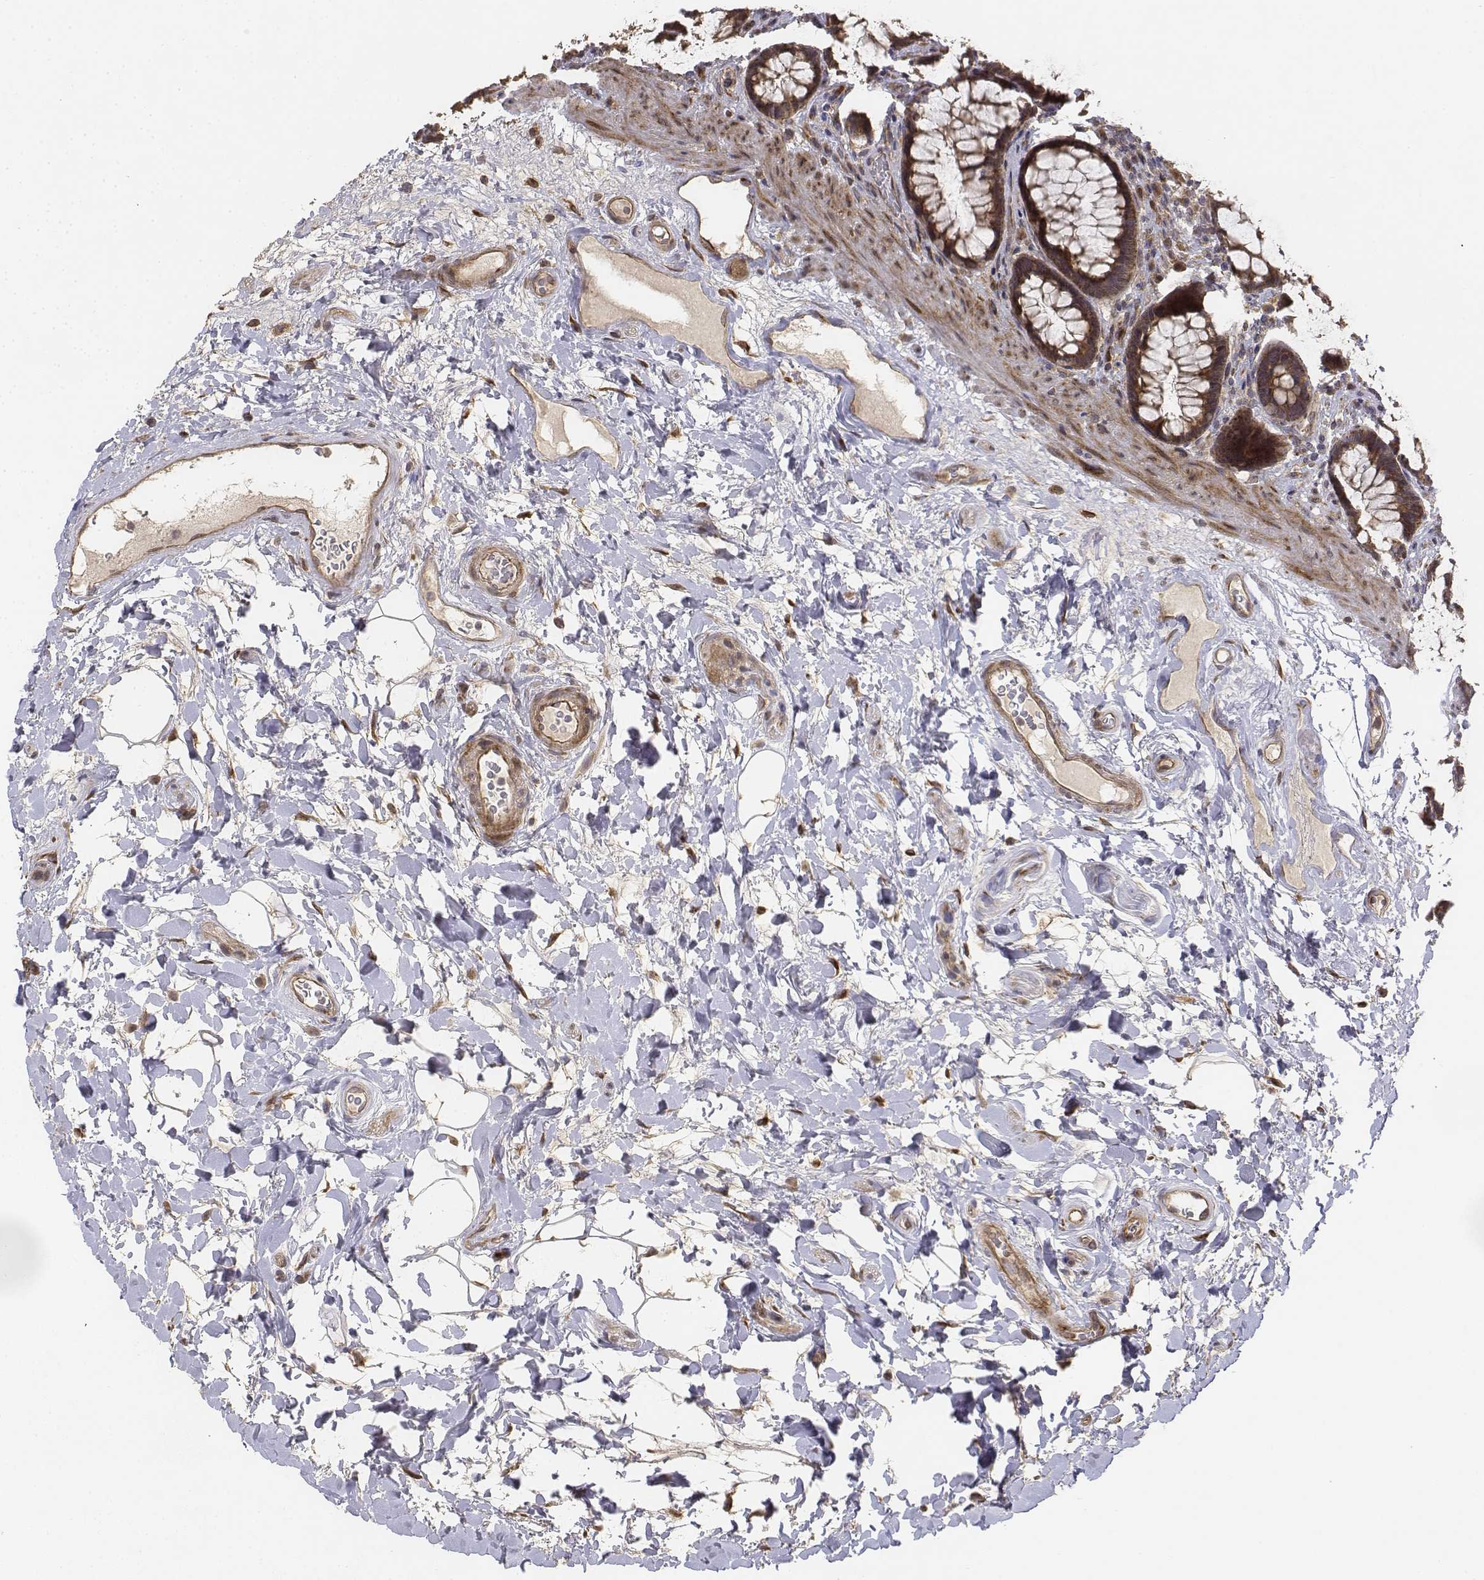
{"staining": {"intensity": "moderate", "quantity": ">75%", "location": "cytoplasmic/membranous"}, "tissue": "rectum", "cell_type": "Glandular cells", "image_type": "normal", "snomed": [{"axis": "morphology", "description": "Normal tissue, NOS"}, {"axis": "topography", "description": "Rectum"}], "caption": "IHC photomicrograph of normal rectum: rectum stained using immunohistochemistry exhibits medium levels of moderate protein expression localized specifically in the cytoplasmic/membranous of glandular cells, appearing as a cytoplasmic/membranous brown color.", "gene": "FBXO21", "patient": {"sex": "male", "age": 72}}